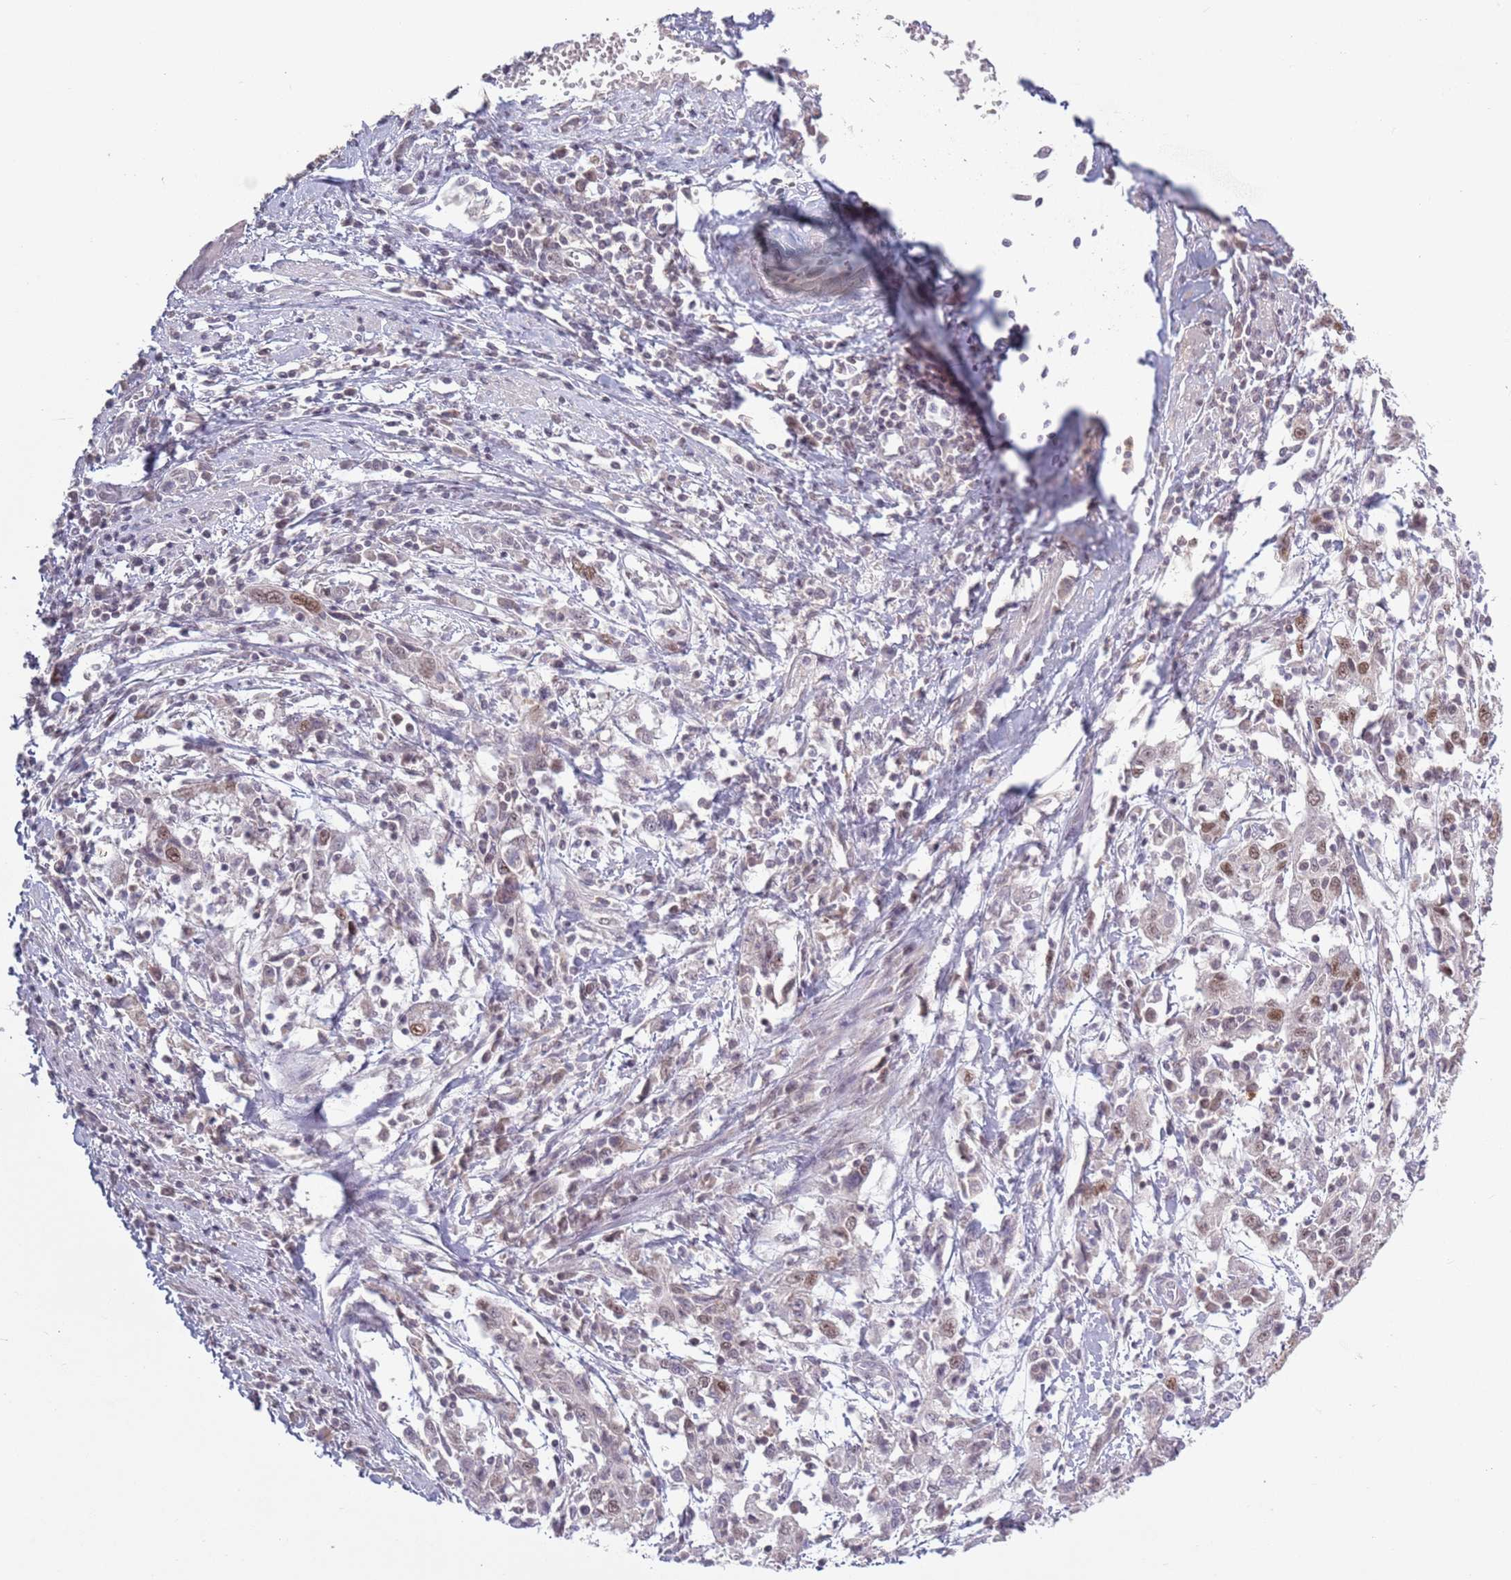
{"staining": {"intensity": "moderate", "quantity": "<25%", "location": "nuclear"}, "tissue": "cervical cancer", "cell_type": "Tumor cells", "image_type": "cancer", "snomed": [{"axis": "morphology", "description": "Squamous cell carcinoma, NOS"}, {"axis": "topography", "description": "Cervix"}], "caption": "There is low levels of moderate nuclear staining in tumor cells of squamous cell carcinoma (cervical), as demonstrated by immunohistochemical staining (brown color).", "gene": "MRPL34", "patient": {"sex": "female", "age": 46}}